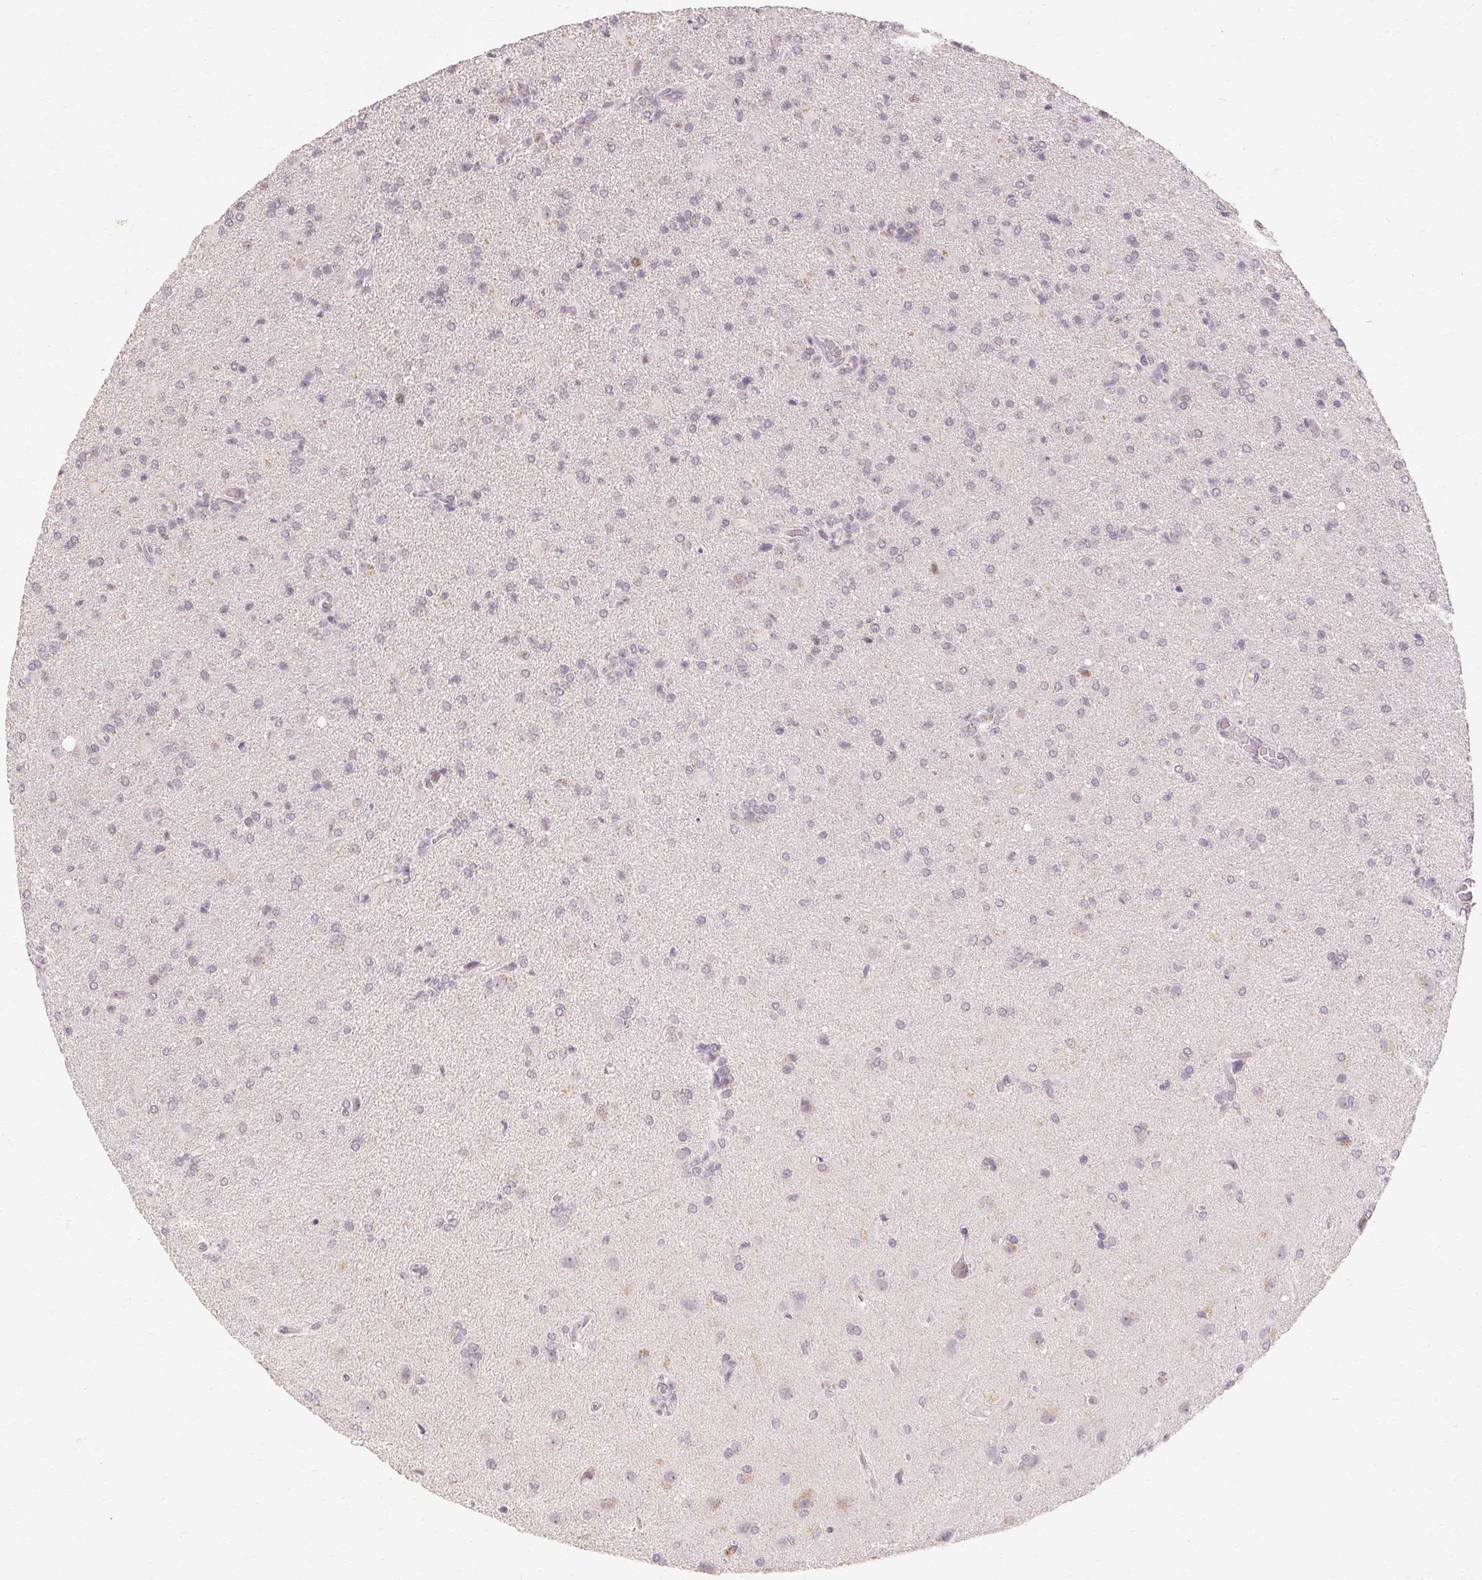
{"staining": {"intensity": "negative", "quantity": "none", "location": "none"}, "tissue": "glioma", "cell_type": "Tumor cells", "image_type": "cancer", "snomed": [{"axis": "morphology", "description": "Glioma, malignant, High grade"}, {"axis": "topography", "description": "Brain"}], "caption": "The IHC micrograph has no significant expression in tumor cells of glioma tissue. Brightfield microscopy of immunohistochemistry (IHC) stained with DAB (3,3'-diaminobenzidine) (brown) and hematoxylin (blue), captured at high magnification.", "gene": "SKP2", "patient": {"sex": "male", "age": 68}}